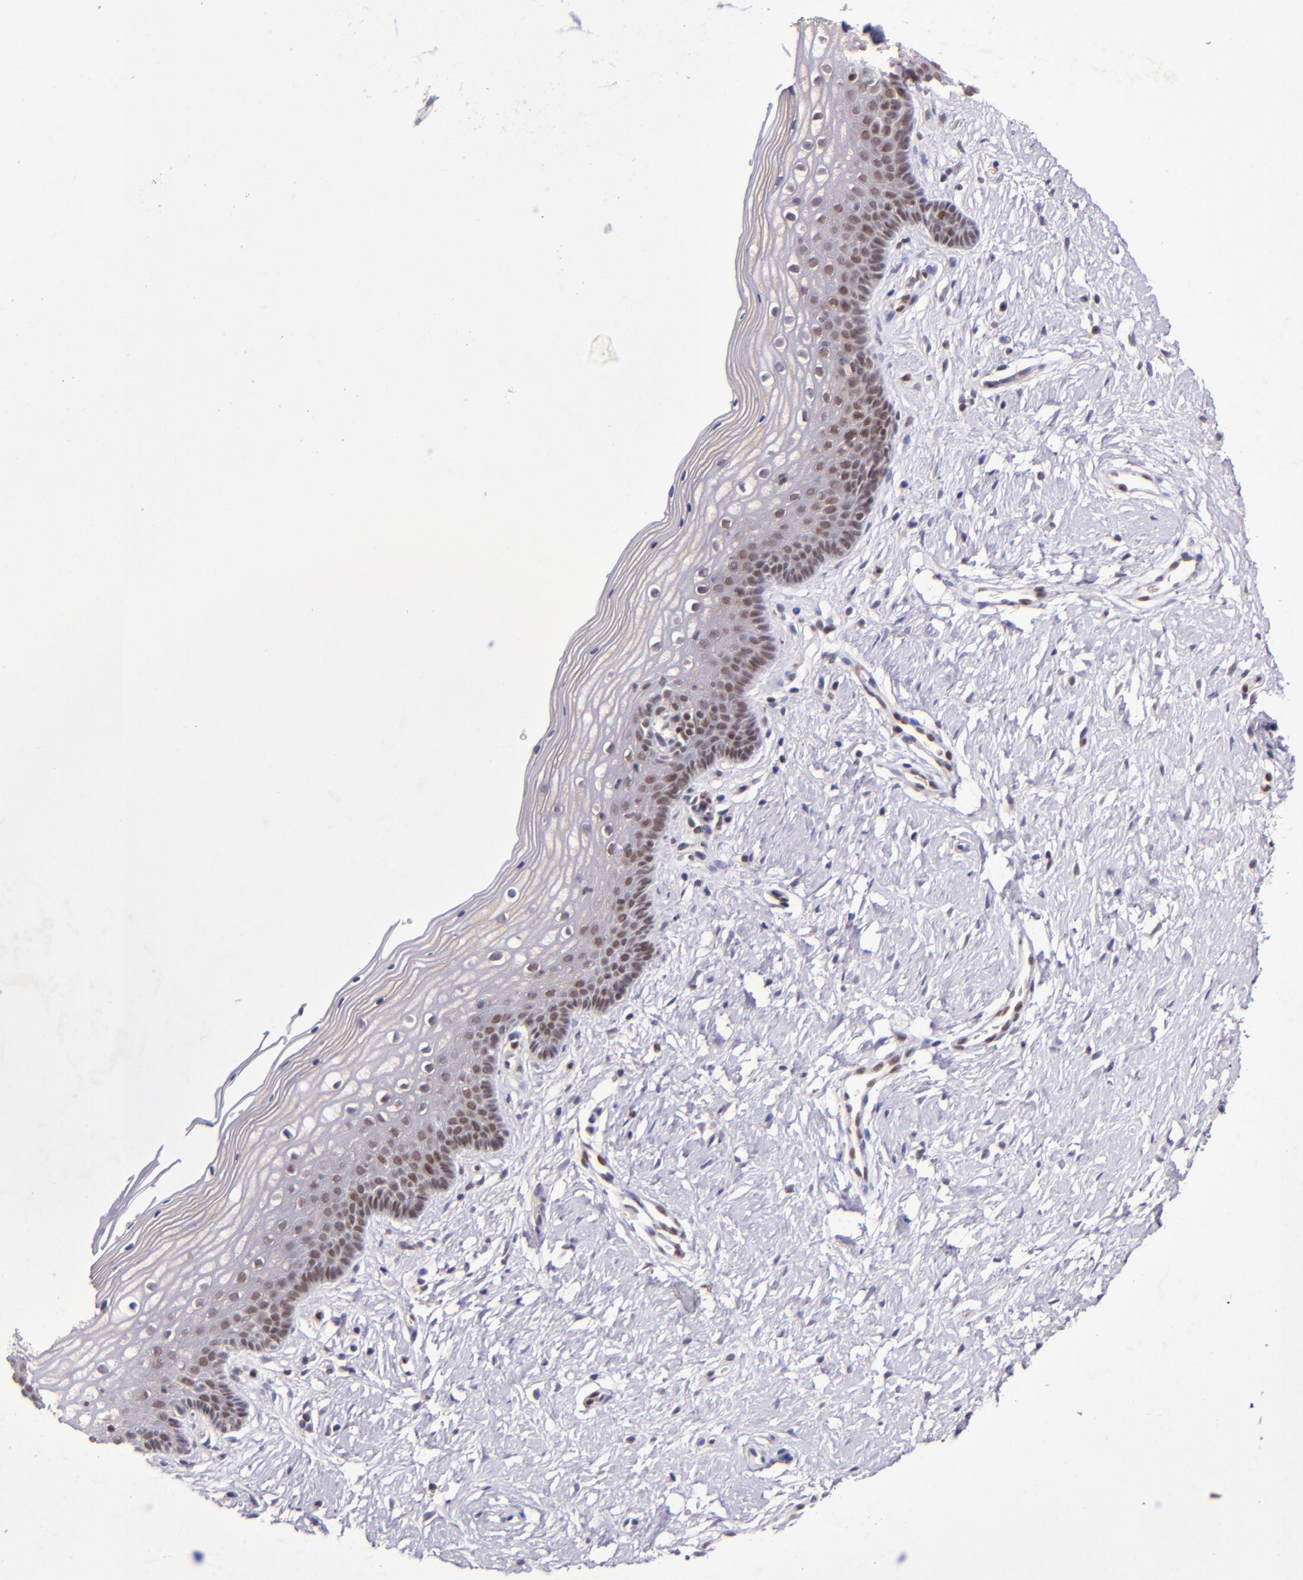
{"staining": {"intensity": "moderate", "quantity": "25%-75%", "location": "nuclear"}, "tissue": "vagina", "cell_type": "Squamous epithelial cells", "image_type": "normal", "snomed": [{"axis": "morphology", "description": "Normal tissue, NOS"}, {"axis": "topography", "description": "Vagina"}], "caption": "Protein expression analysis of benign vagina displays moderate nuclear expression in approximately 25%-75% of squamous epithelial cells.", "gene": "MGMT", "patient": {"sex": "female", "age": 46}}